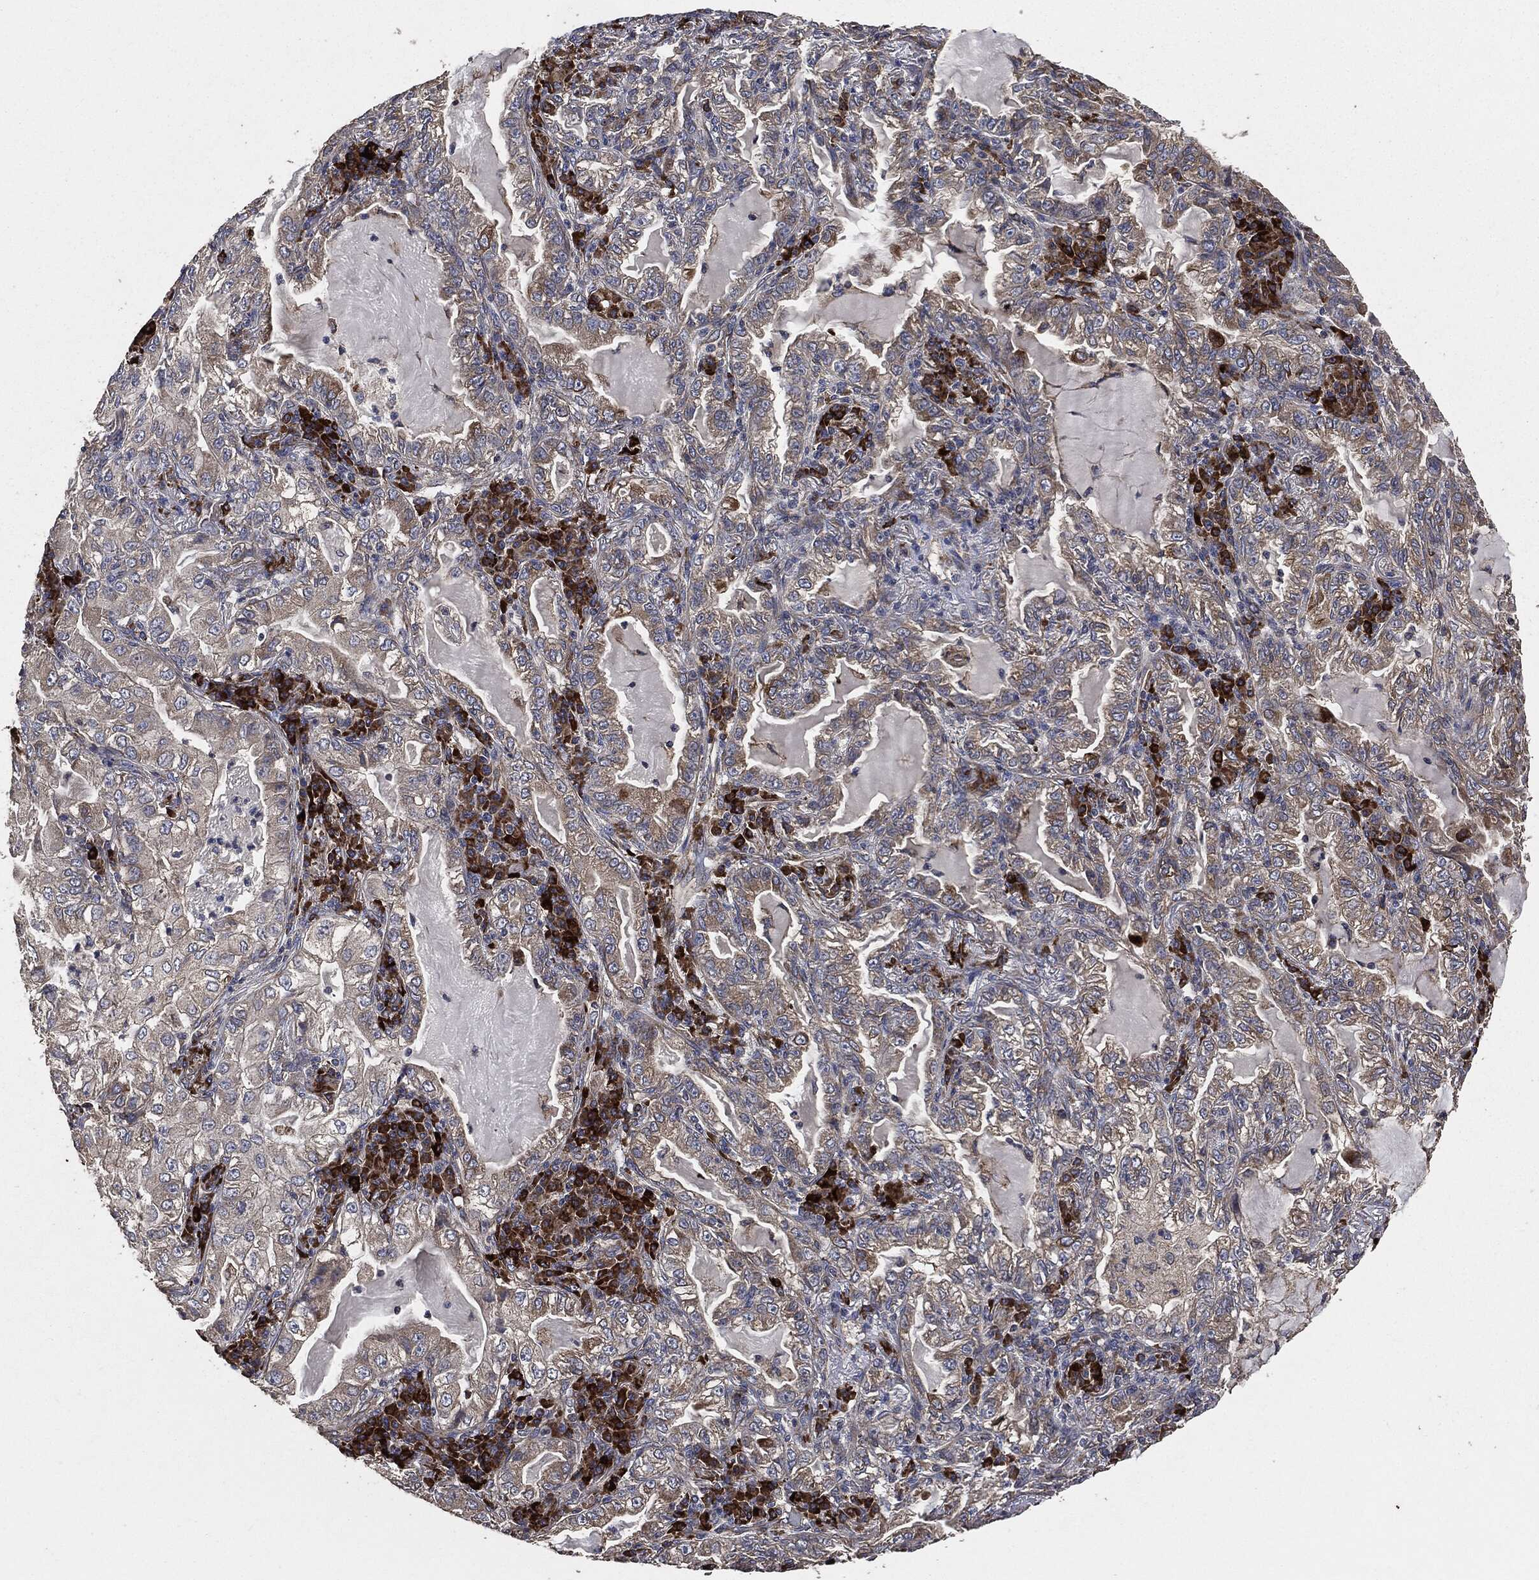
{"staining": {"intensity": "weak", "quantity": "25%-75%", "location": "cytoplasmic/membranous"}, "tissue": "lung cancer", "cell_type": "Tumor cells", "image_type": "cancer", "snomed": [{"axis": "morphology", "description": "Adenocarcinoma, NOS"}, {"axis": "topography", "description": "Lung"}], "caption": "Protein staining demonstrates weak cytoplasmic/membranous staining in about 25%-75% of tumor cells in lung adenocarcinoma.", "gene": "STK3", "patient": {"sex": "female", "age": 73}}